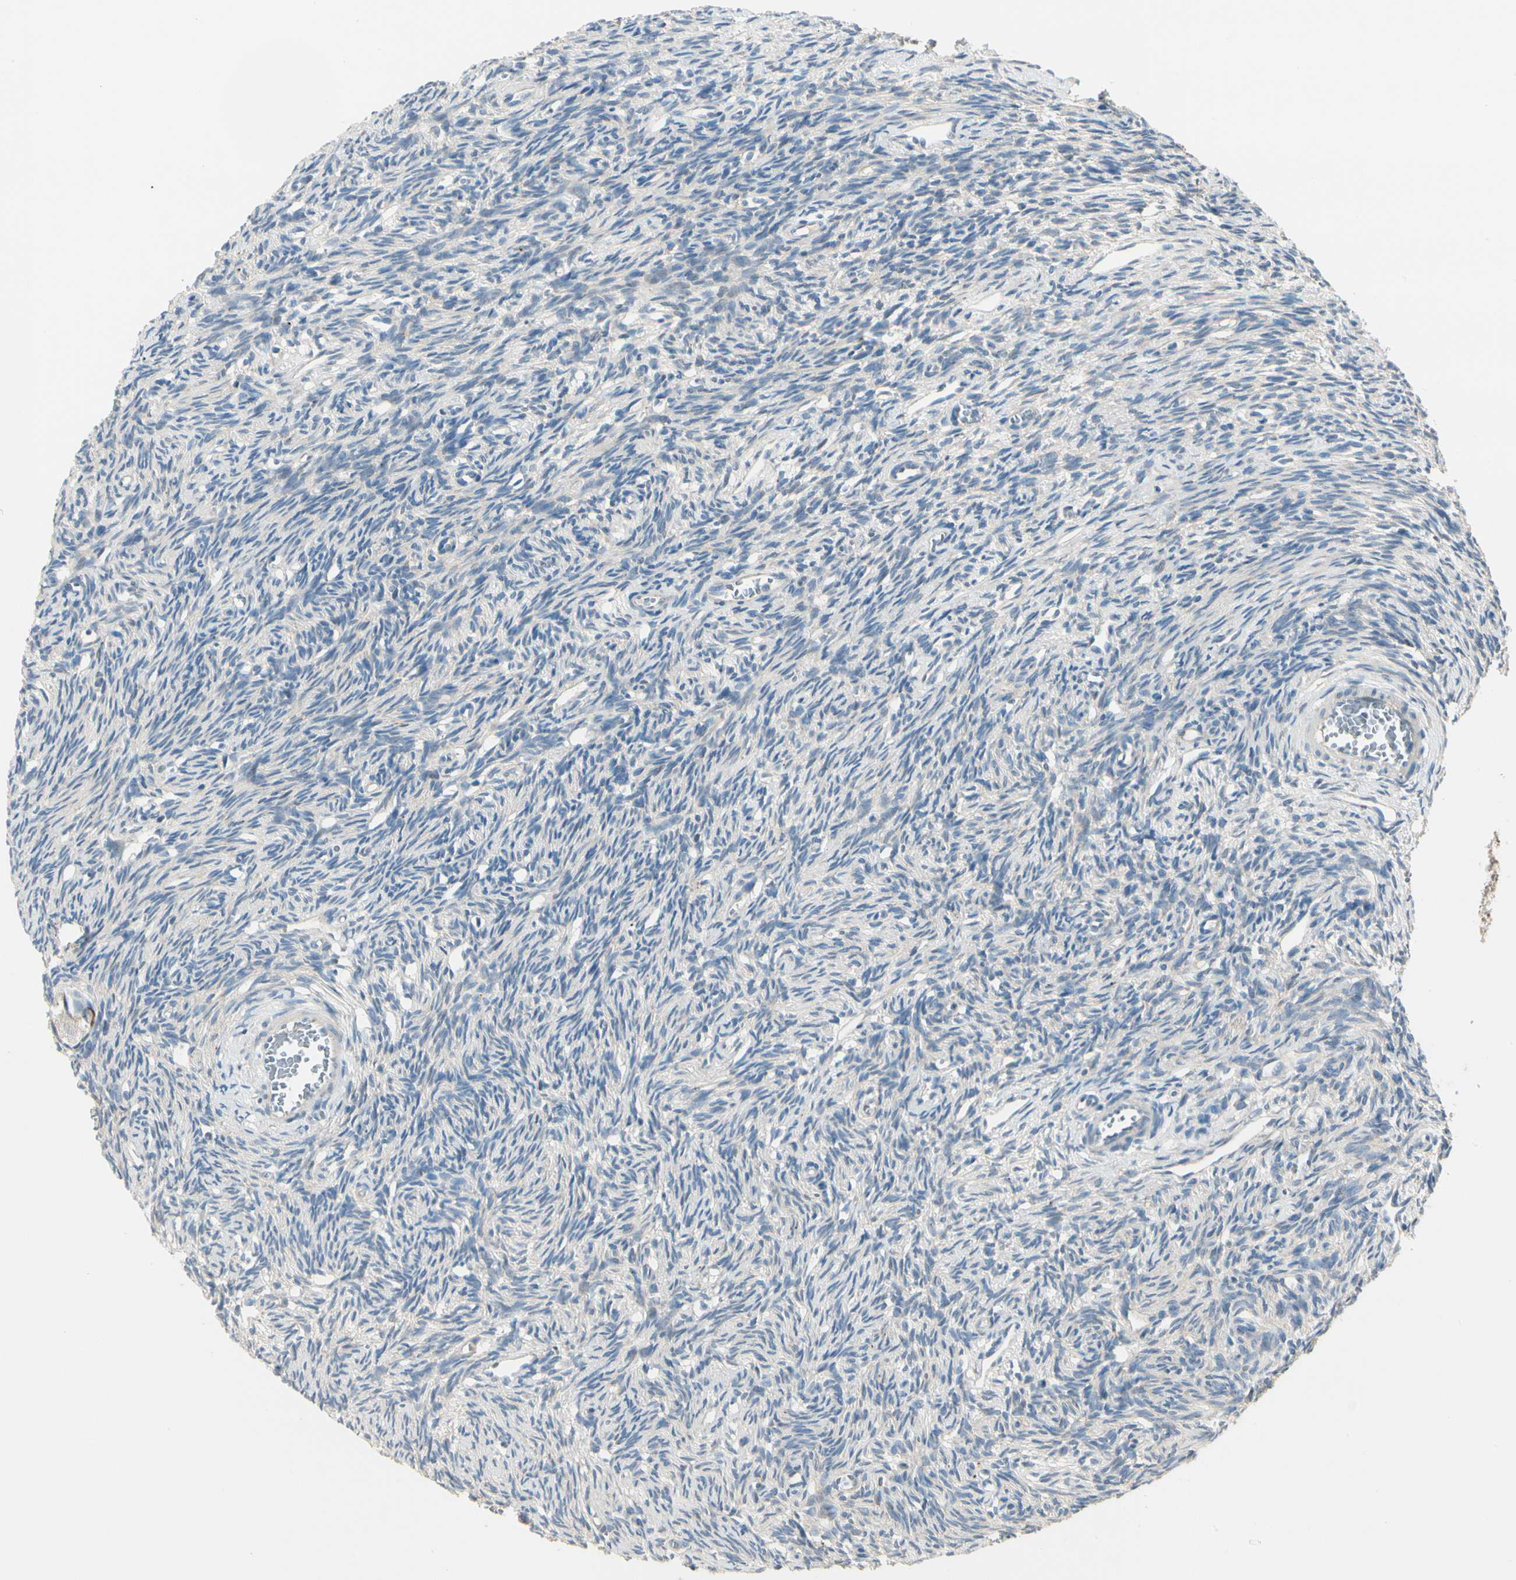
{"staining": {"intensity": "negative", "quantity": "none", "location": "none"}, "tissue": "ovary", "cell_type": "Ovarian stroma cells", "image_type": "normal", "snomed": [{"axis": "morphology", "description": "Normal tissue, NOS"}, {"axis": "topography", "description": "Ovary"}], "caption": "This is an immunohistochemistry (IHC) photomicrograph of benign human ovary. There is no positivity in ovarian stroma cells.", "gene": "DUSP12", "patient": {"sex": "female", "age": 33}}